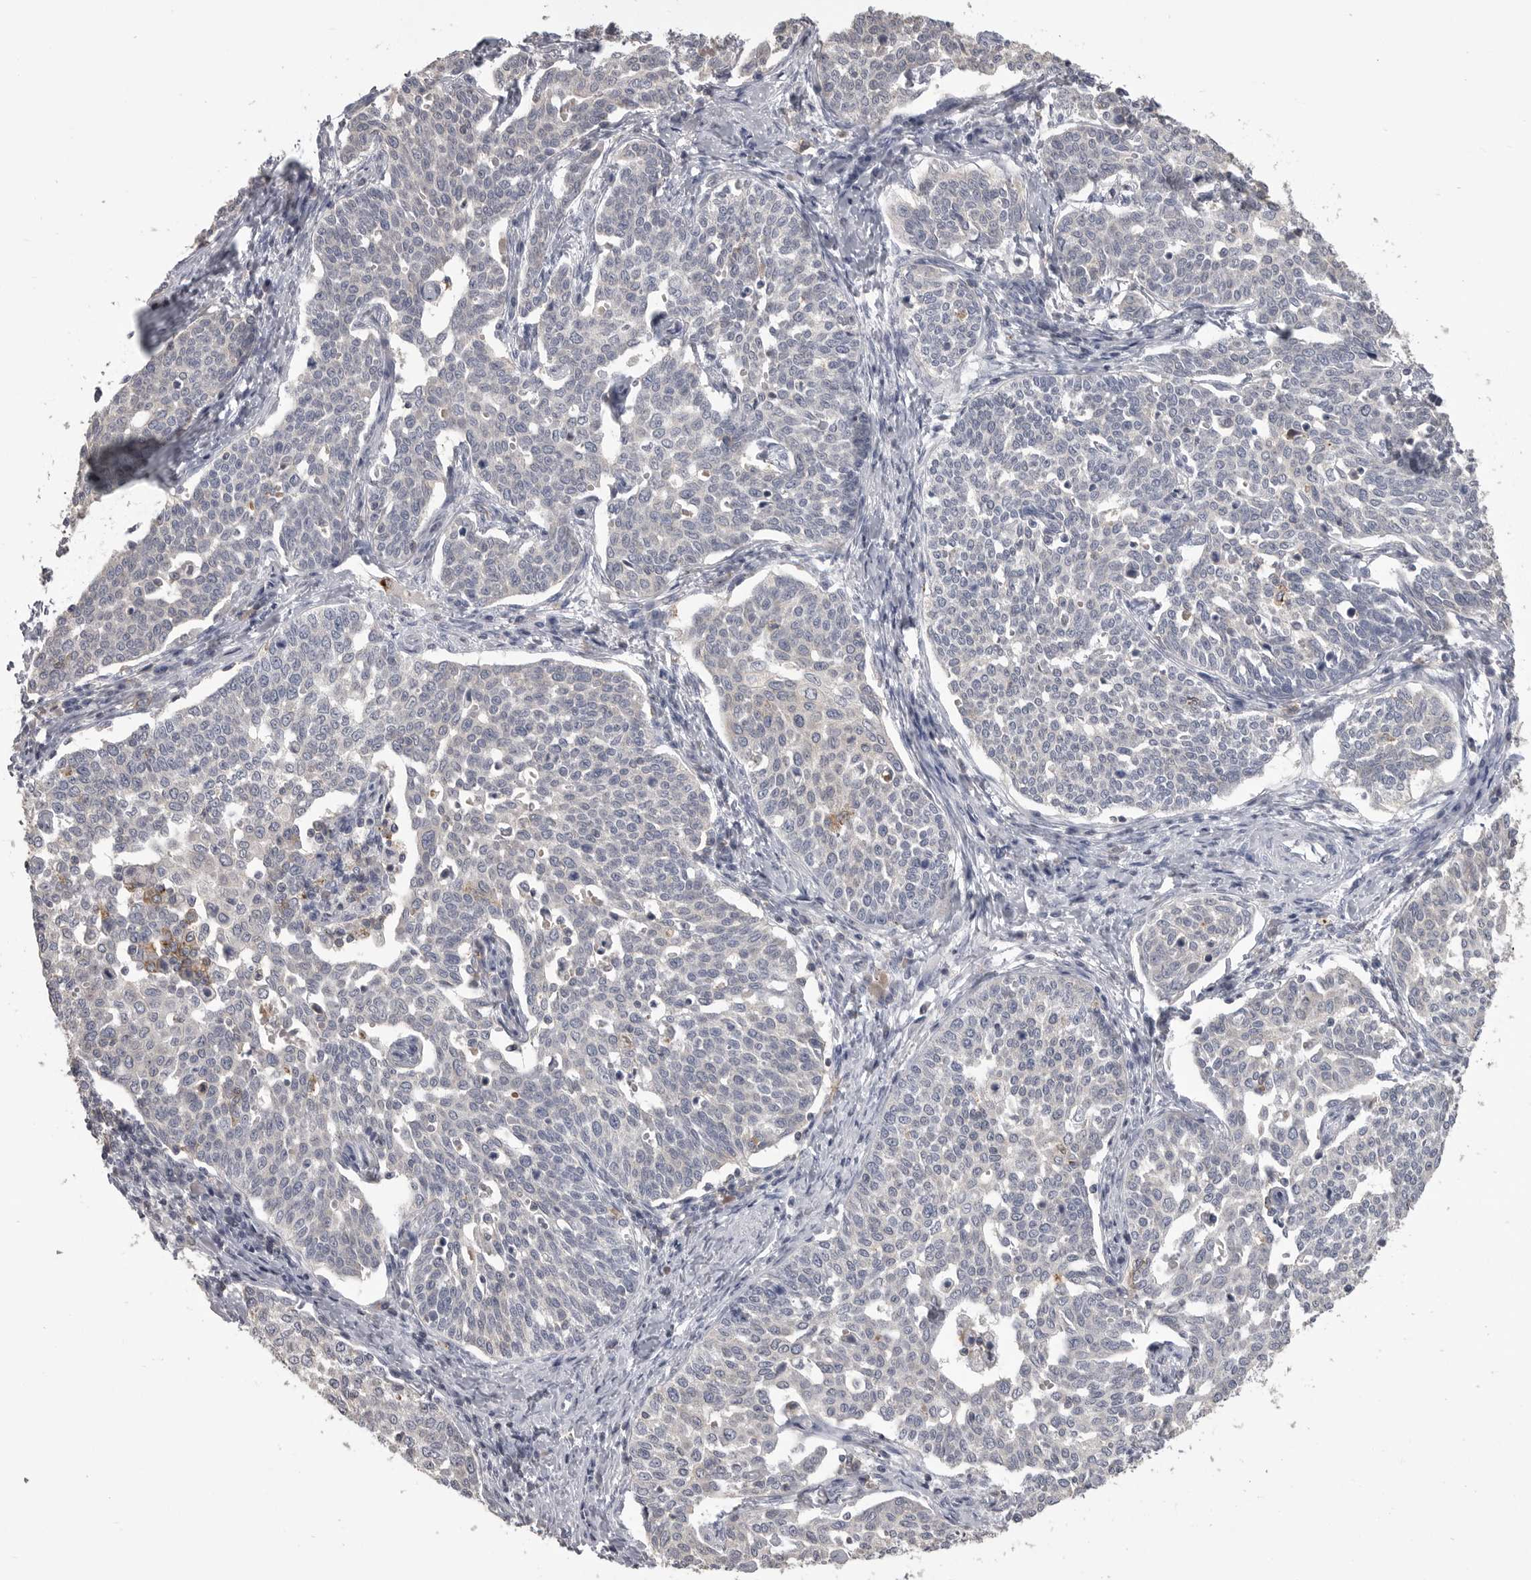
{"staining": {"intensity": "negative", "quantity": "none", "location": "none"}, "tissue": "cervical cancer", "cell_type": "Tumor cells", "image_type": "cancer", "snomed": [{"axis": "morphology", "description": "Squamous cell carcinoma, NOS"}, {"axis": "topography", "description": "Cervix"}], "caption": "The histopathology image displays no significant positivity in tumor cells of cervical squamous cell carcinoma.", "gene": "CMTM6", "patient": {"sex": "female", "age": 34}}